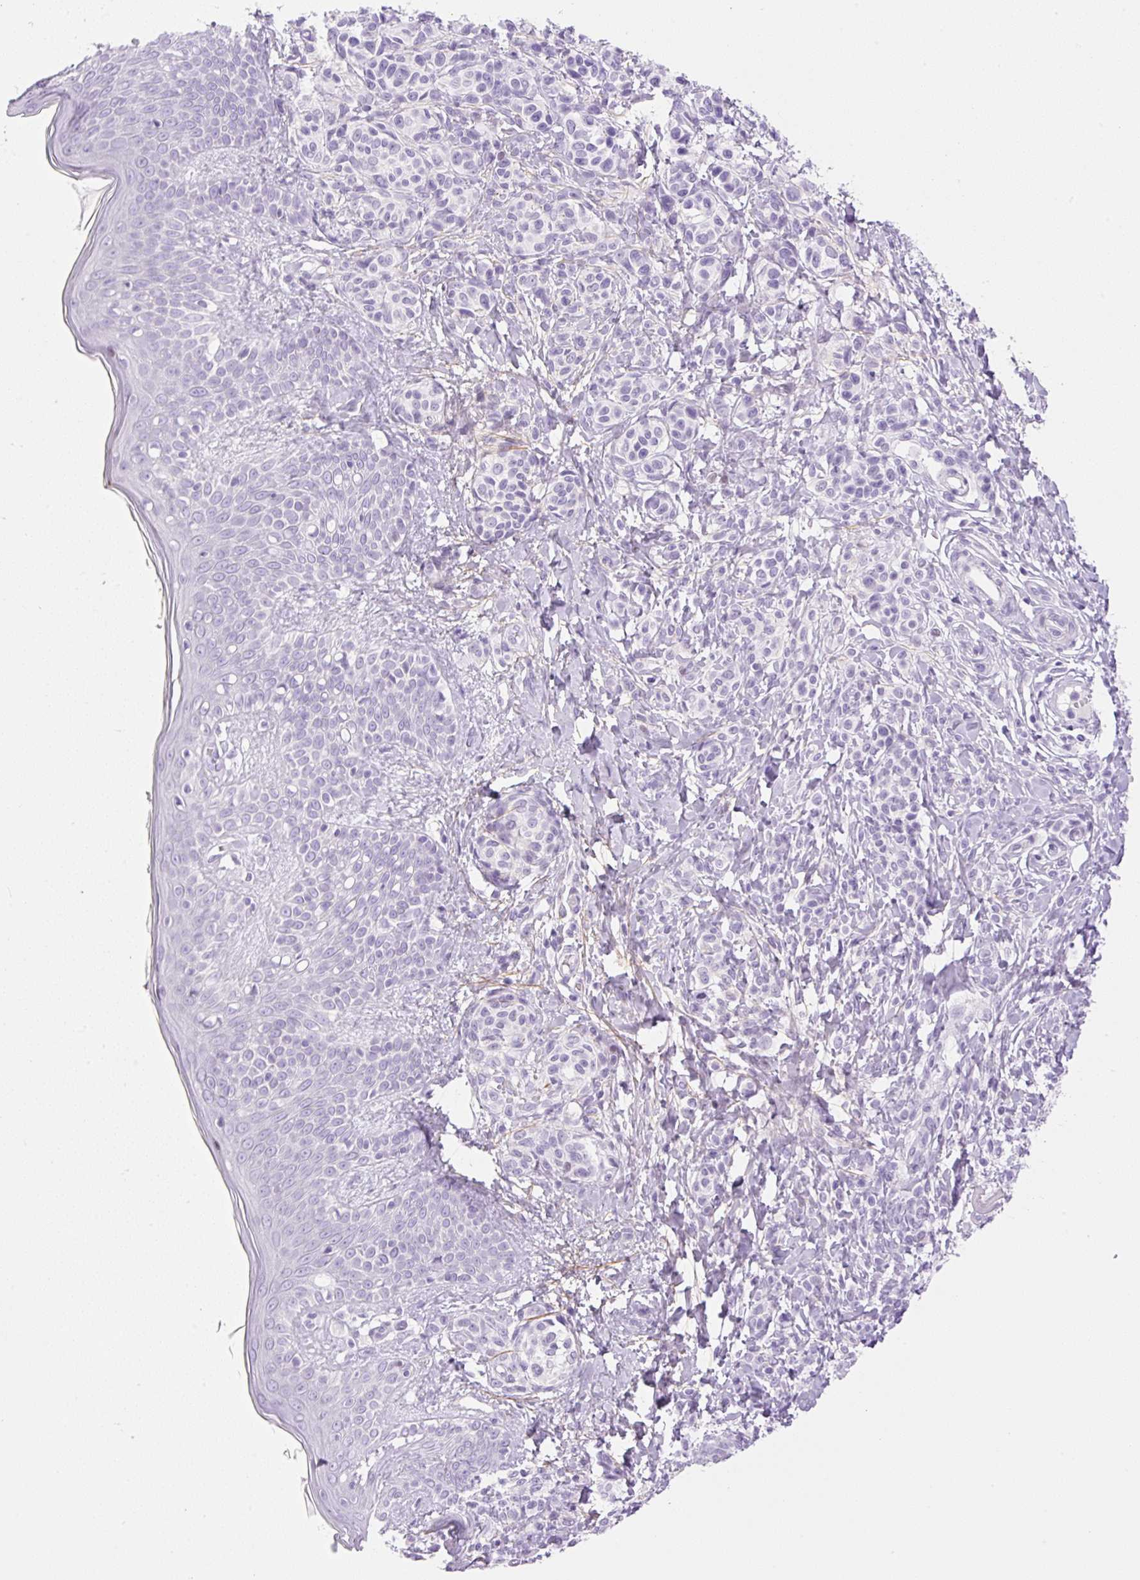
{"staining": {"intensity": "negative", "quantity": "none", "location": "none"}, "tissue": "skin", "cell_type": "Fibroblasts", "image_type": "normal", "snomed": [{"axis": "morphology", "description": "Normal tissue, NOS"}, {"axis": "topography", "description": "Skin"}], "caption": "High magnification brightfield microscopy of benign skin stained with DAB (brown) and counterstained with hematoxylin (blue): fibroblasts show no significant staining. (DAB IHC, high magnification).", "gene": "SP140L", "patient": {"sex": "male", "age": 16}}